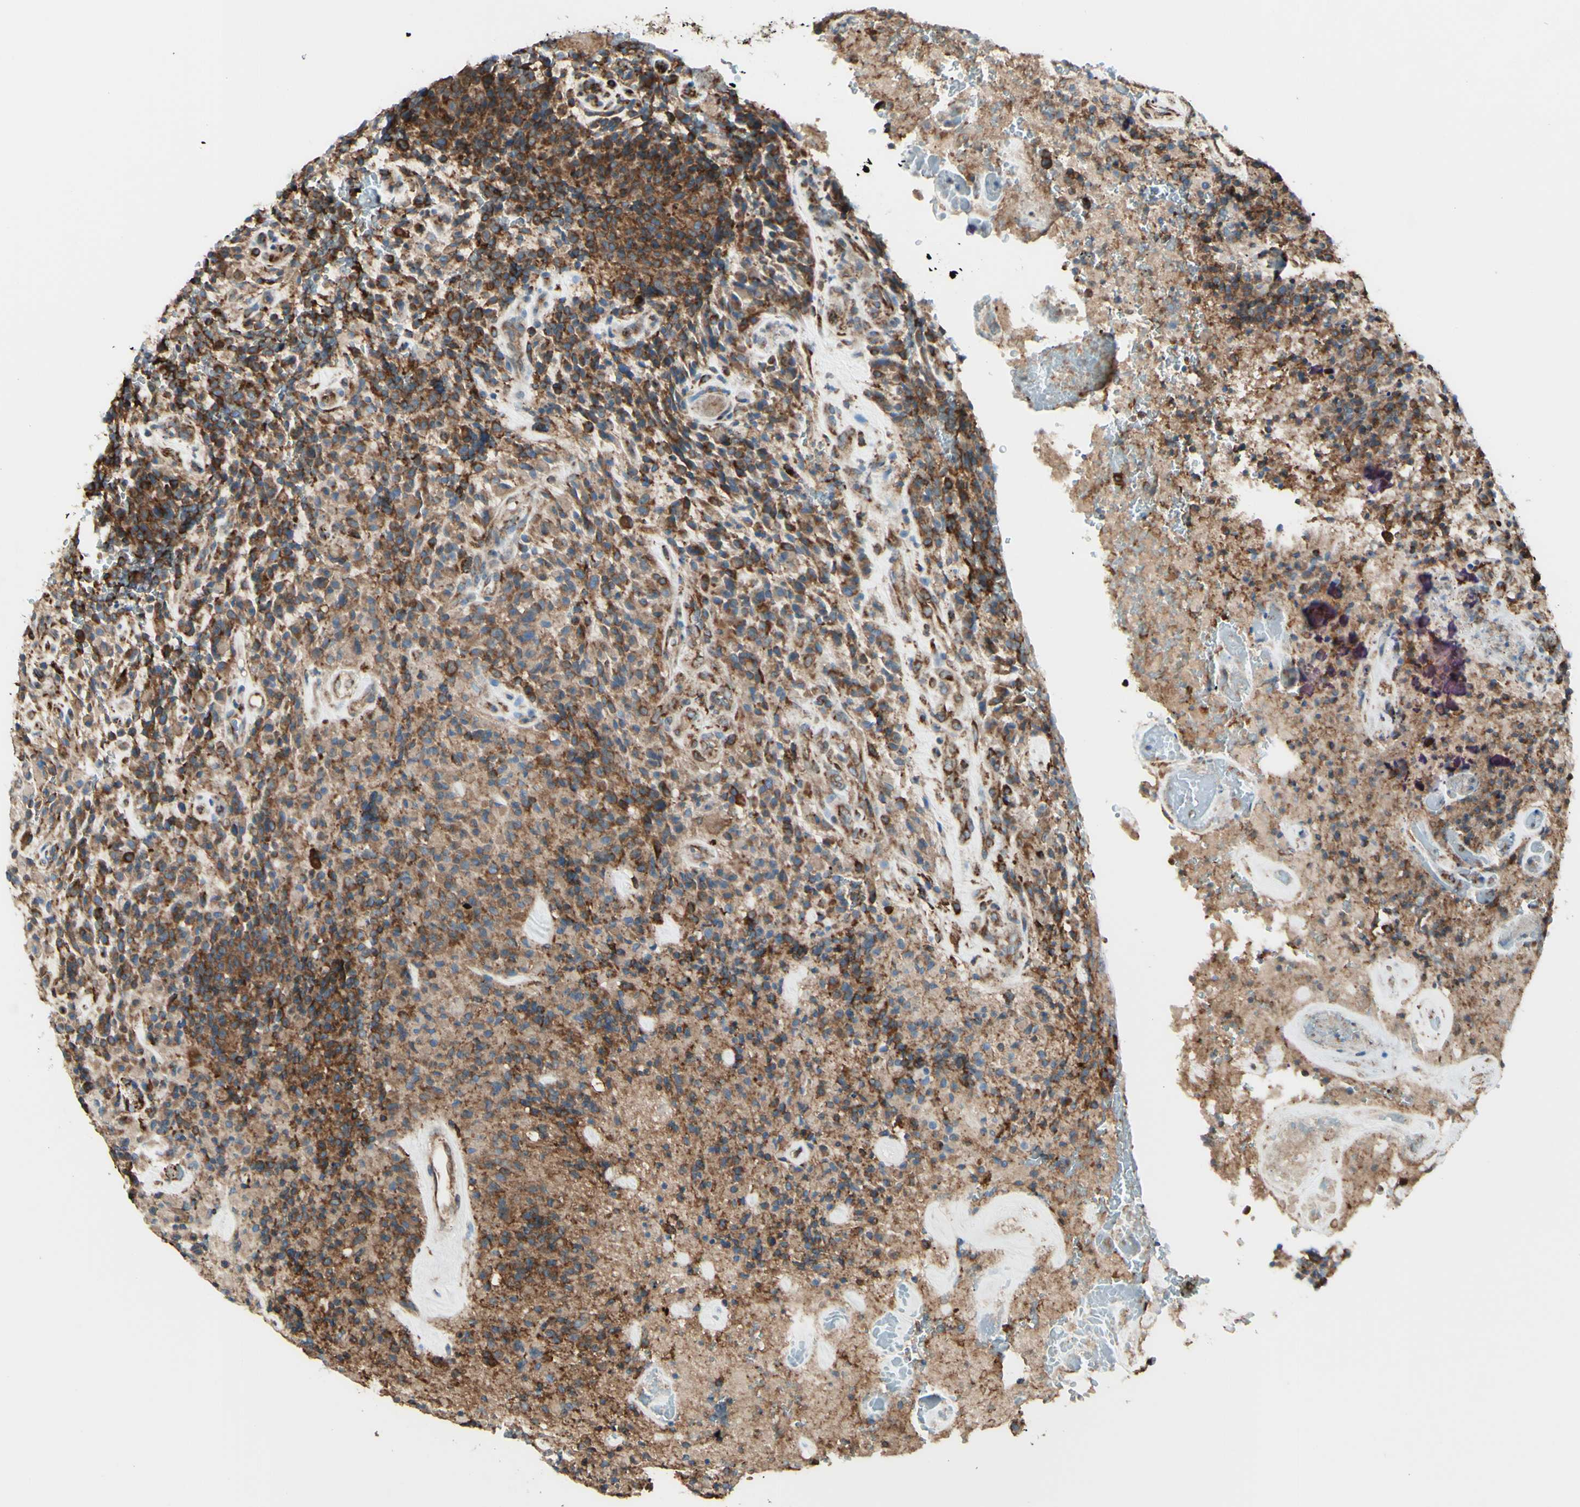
{"staining": {"intensity": "moderate", "quantity": ">75%", "location": "cytoplasmic/membranous"}, "tissue": "glioma", "cell_type": "Tumor cells", "image_type": "cancer", "snomed": [{"axis": "morphology", "description": "Glioma, malignant, High grade"}, {"axis": "topography", "description": "Brain"}], "caption": "IHC staining of malignant glioma (high-grade), which displays medium levels of moderate cytoplasmic/membranous expression in about >75% of tumor cells indicating moderate cytoplasmic/membranous protein expression. The staining was performed using DAB (brown) for protein detection and nuclei were counterstained in hematoxylin (blue).", "gene": "DNAJB11", "patient": {"sex": "male", "age": 71}}